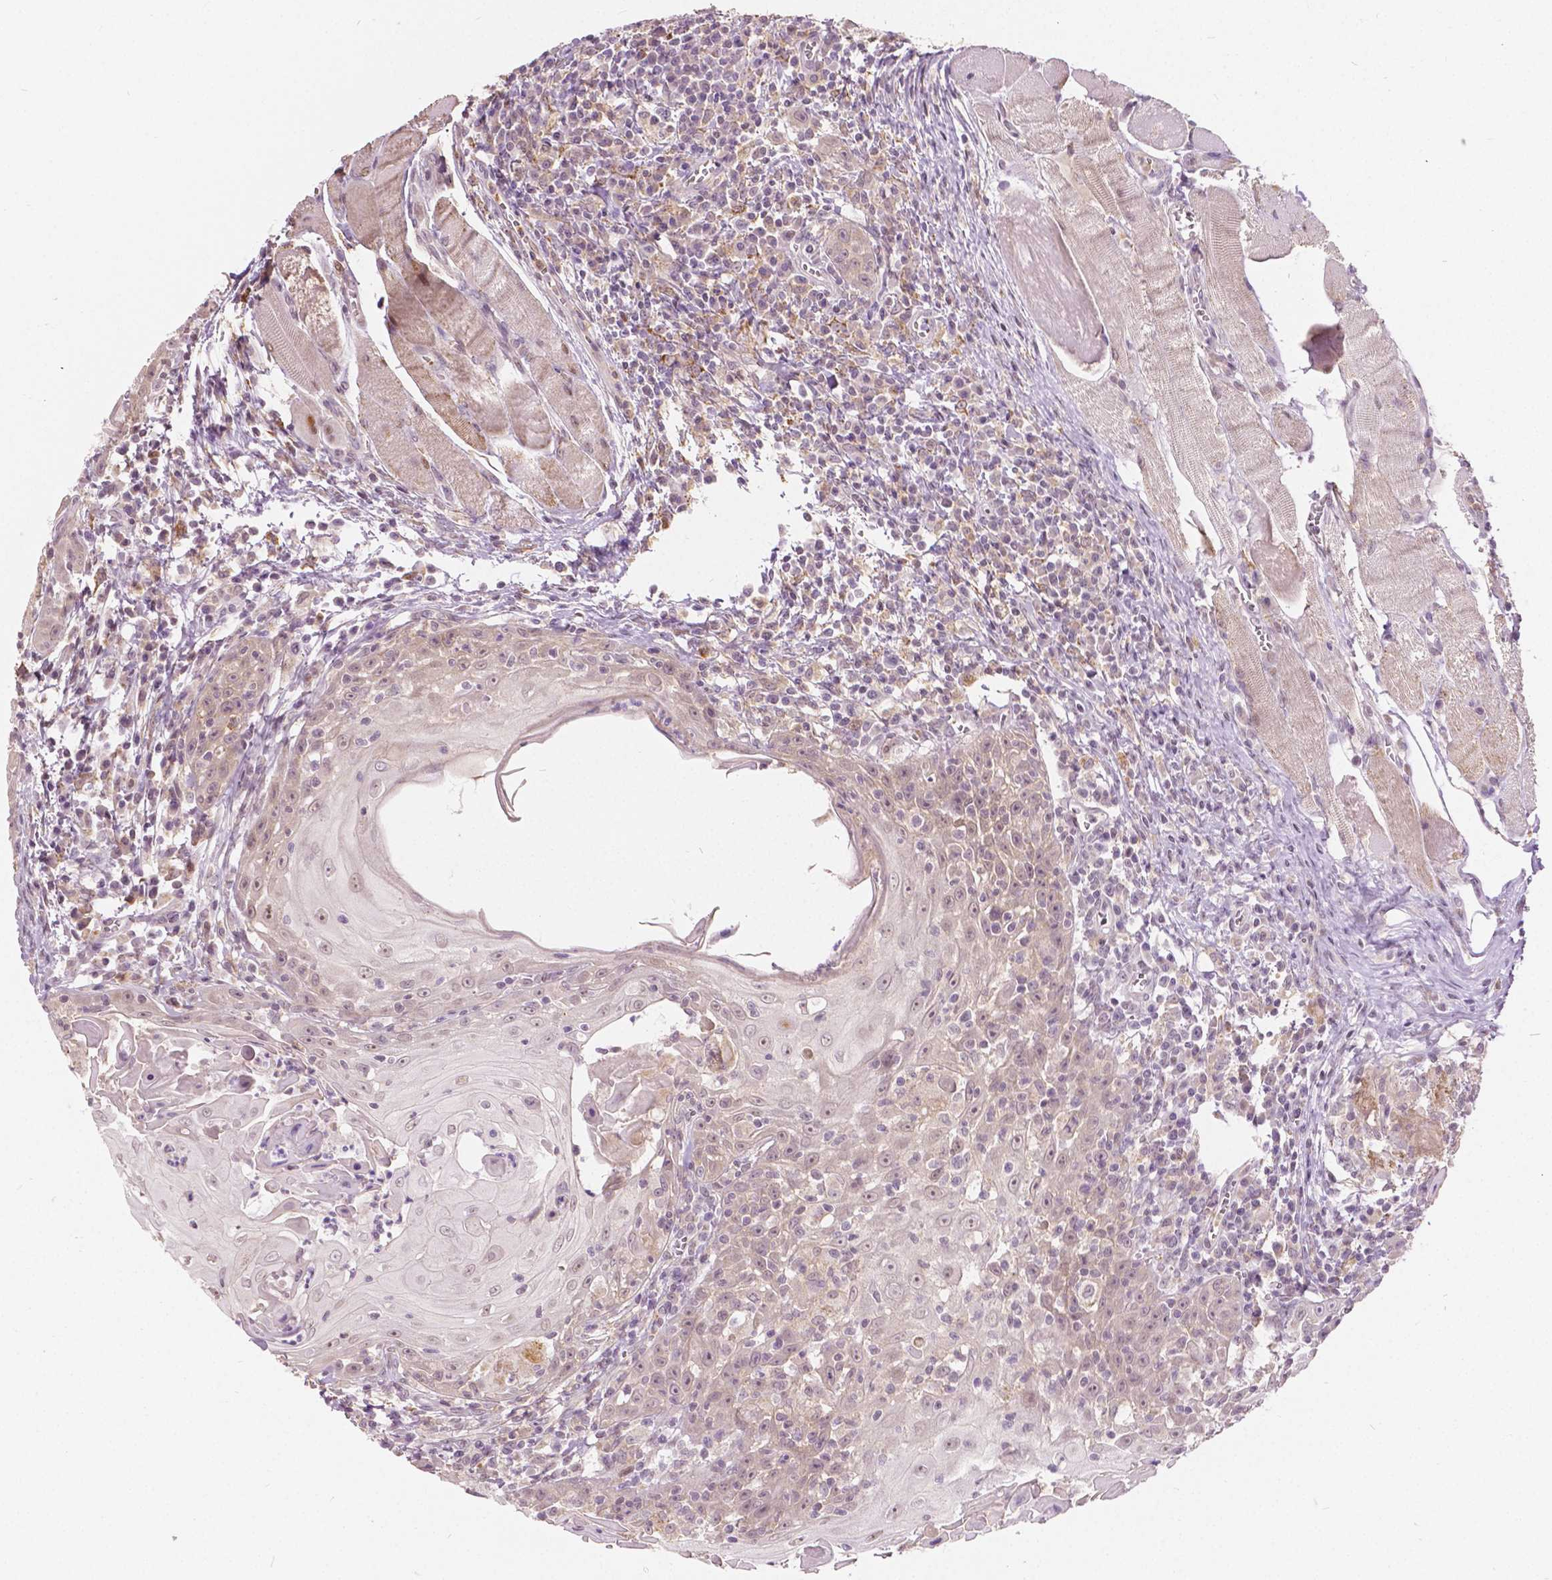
{"staining": {"intensity": "weak", "quantity": "<25%", "location": "cytoplasmic/membranous,nuclear"}, "tissue": "head and neck cancer", "cell_type": "Tumor cells", "image_type": "cancer", "snomed": [{"axis": "morphology", "description": "Squamous cell carcinoma, NOS"}, {"axis": "topography", "description": "Head-Neck"}], "caption": "Head and neck squamous cell carcinoma stained for a protein using immunohistochemistry (IHC) demonstrates no positivity tumor cells.", "gene": "DLX6", "patient": {"sex": "male", "age": 52}}